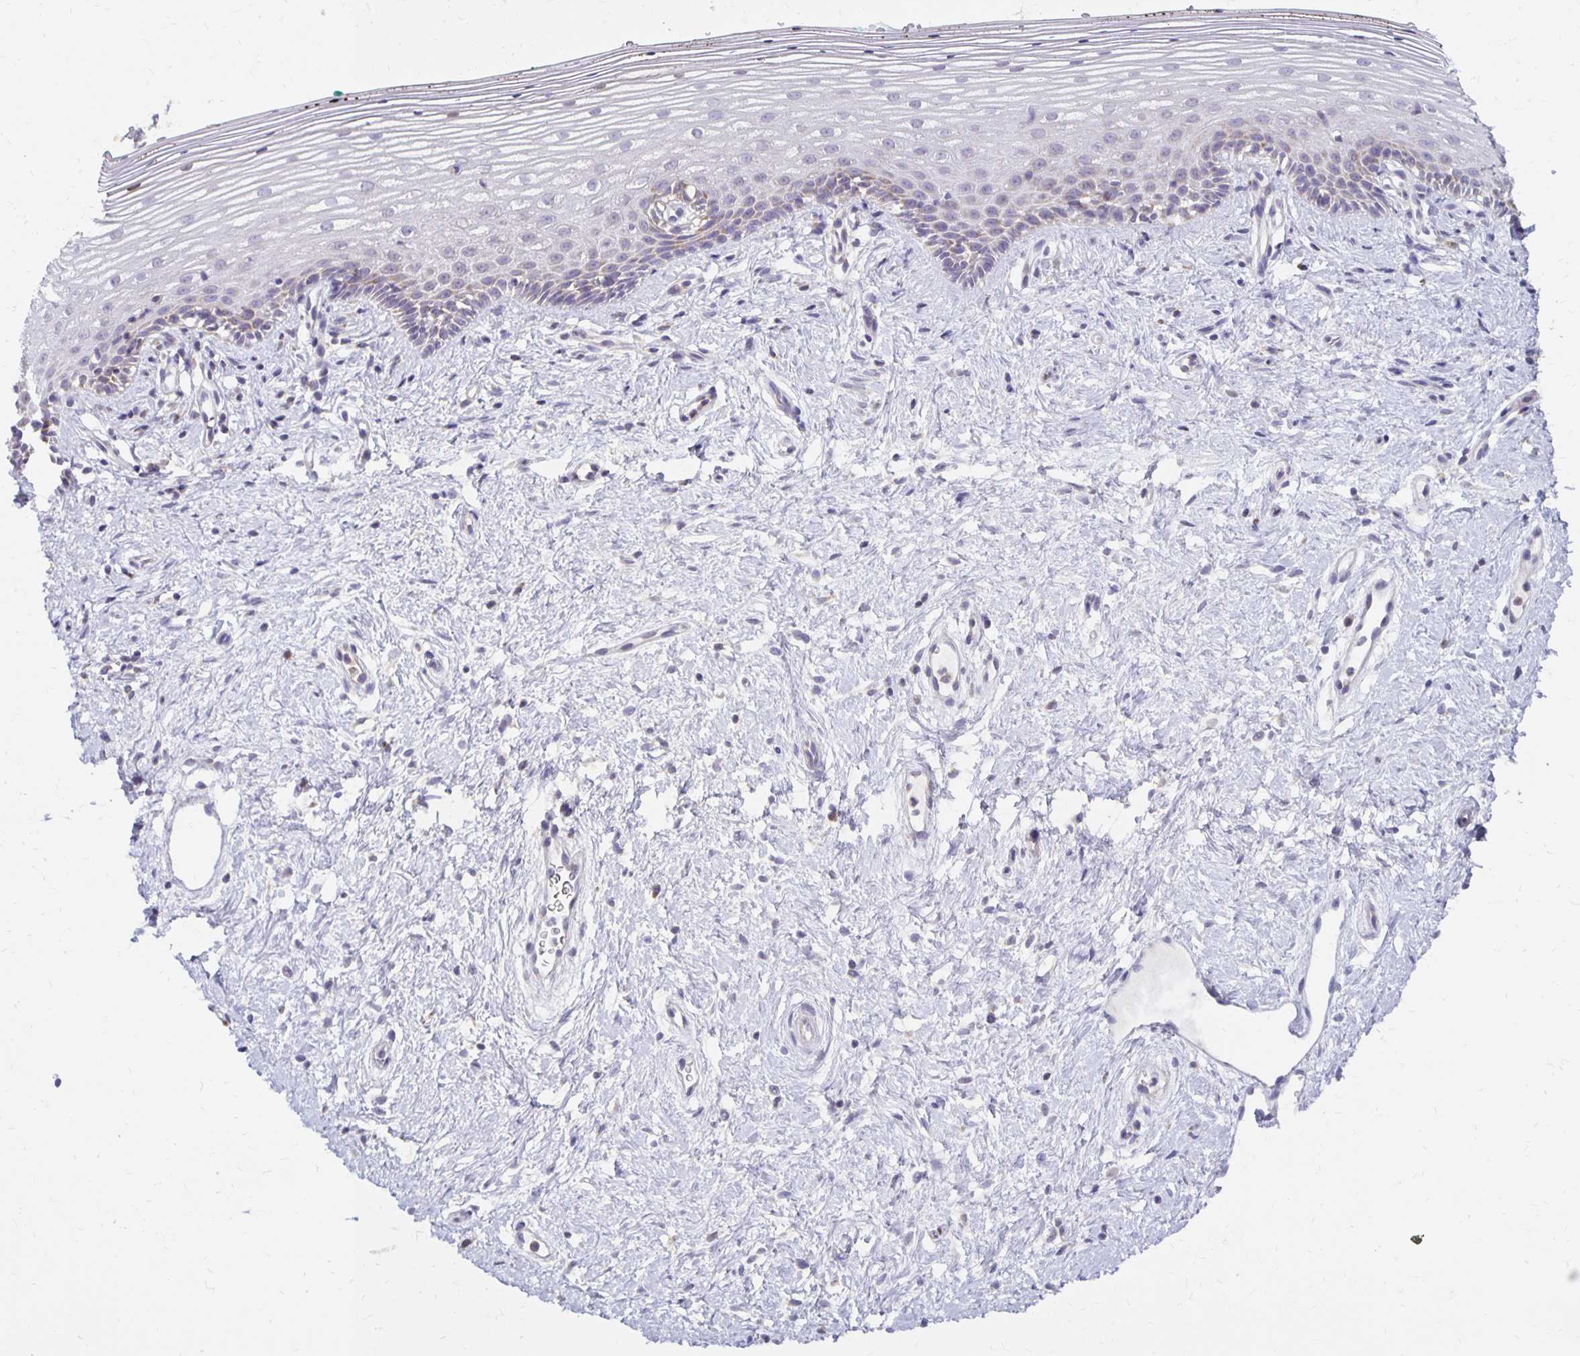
{"staining": {"intensity": "negative", "quantity": "none", "location": "none"}, "tissue": "vagina", "cell_type": "Squamous epithelial cells", "image_type": "normal", "snomed": [{"axis": "morphology", "description": "Normal tissue, NOS"}, {"axis": "topography", "description": "Vagina"}], "caption": "Image shows no significant protein staining in squamous epithelial cells of normal vagina.", "gene": "IER3", "patient": {"sex": "female", "age": 42}}